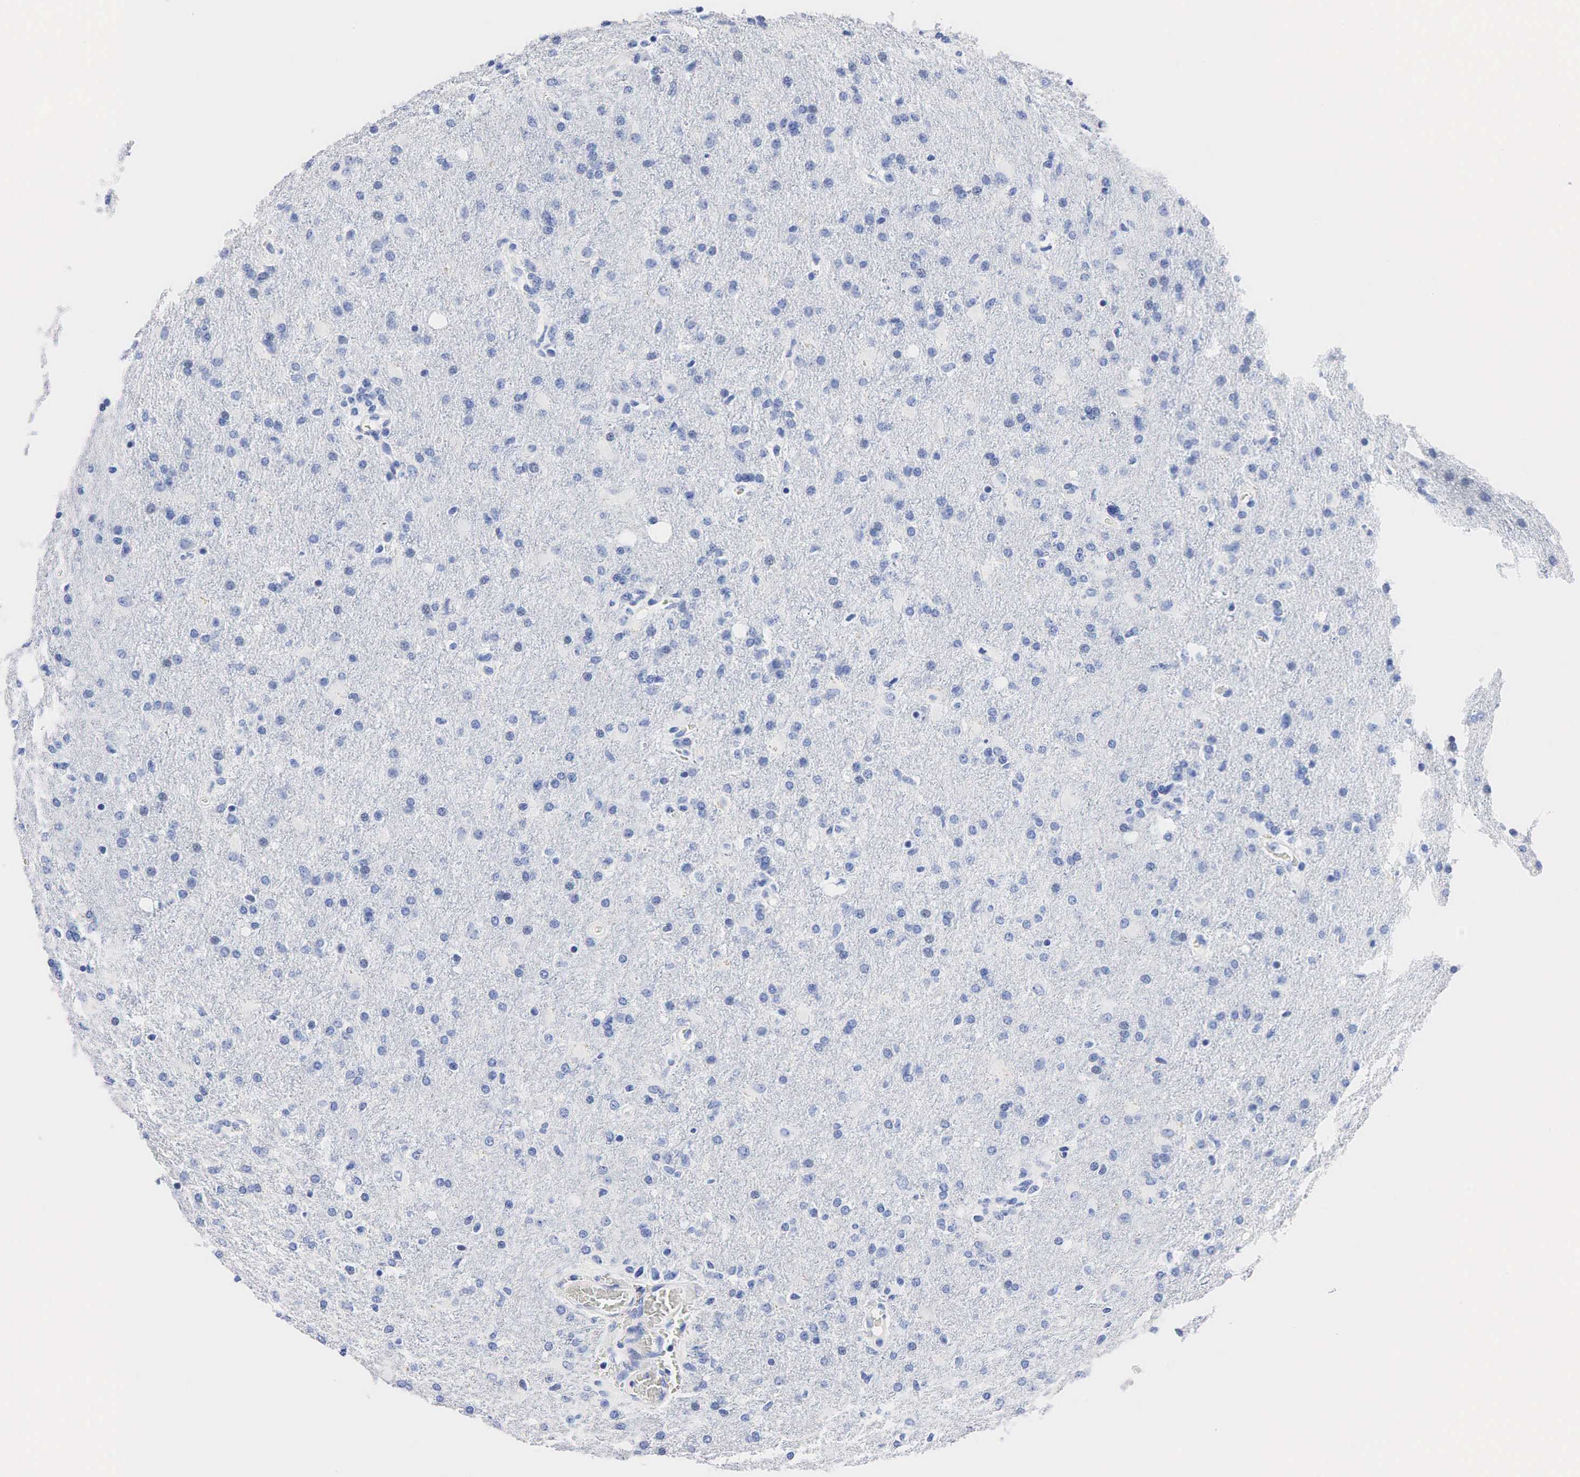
{"staining": {"intensity": "negative", "quantity": "none", "location": "none"}, "tissue": "glioma", "cell_type": "Tumor cells", "image_type": "cancer", "snomed": [{"axis": "morphology", "description": "Glioma, malignant, High grade"}, {"axis": "topography", "description": "Brain"}], "caption": "Immunohistochemistry (IHC) of human malignant high-grade glioma reveals no expression in tumor cells. Nuclei are stained in blue.", "gene": "SST", "patient": {"sex": "male", "age": 68}}